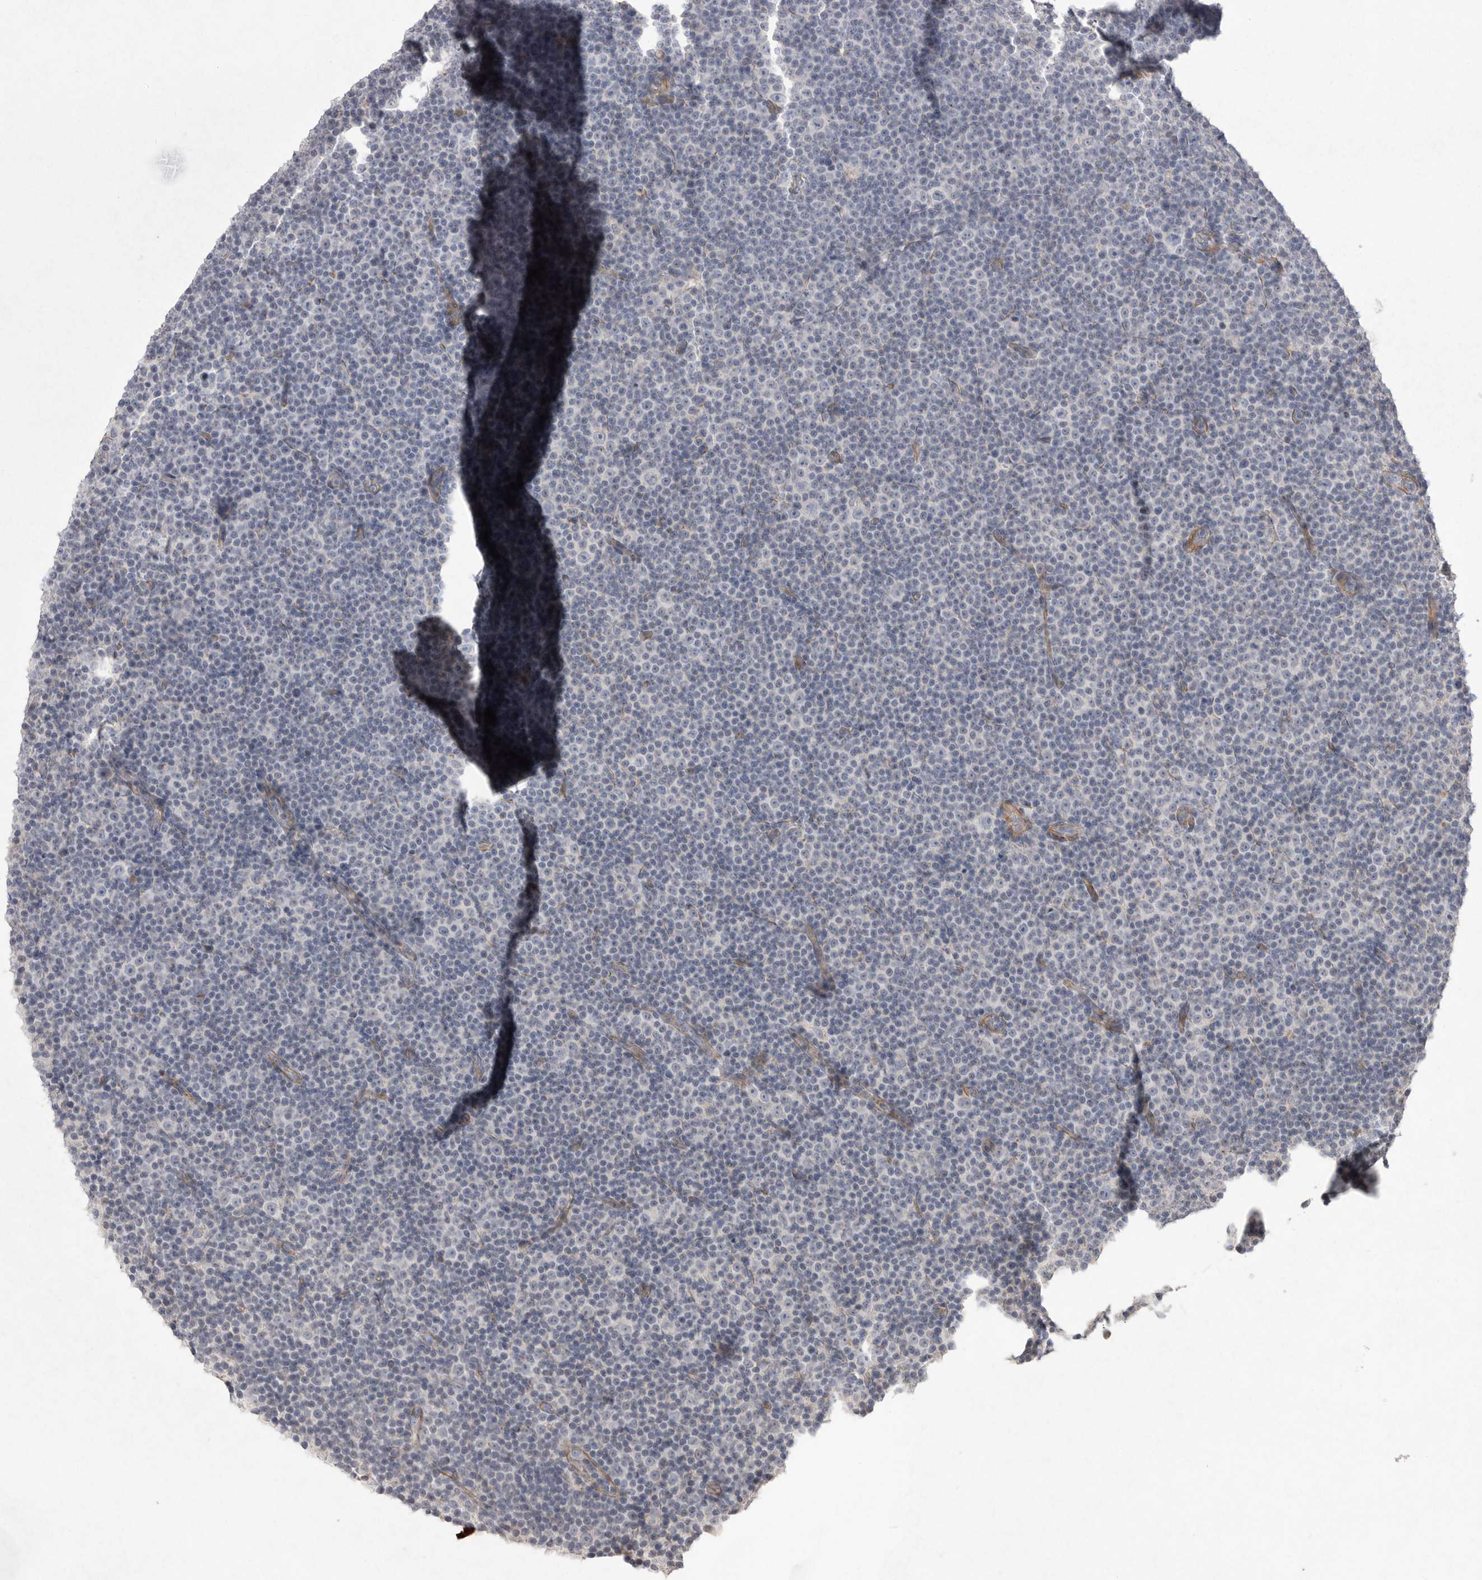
{"staining": {"intensity": "negative", "quantity": "none", "location": "none"}, "tissue": "lymphoma", "cell_type": "Tumor cells", "image_type": "cancer", "snomed": [{"axis": "morphology", "description": "Malignant lymphoma, non-Hodgkin's type, Low grade"}, {"axis": "topography", "description": "Lymph node"}], "caption": "Low-grade malignant lymphoma, non-Hodgkin's type stained for a protein using IHC demonstrates no positivity tumor cells.", "gene": "VANGL2", "patient": {"sex": "female", "age": 67}}